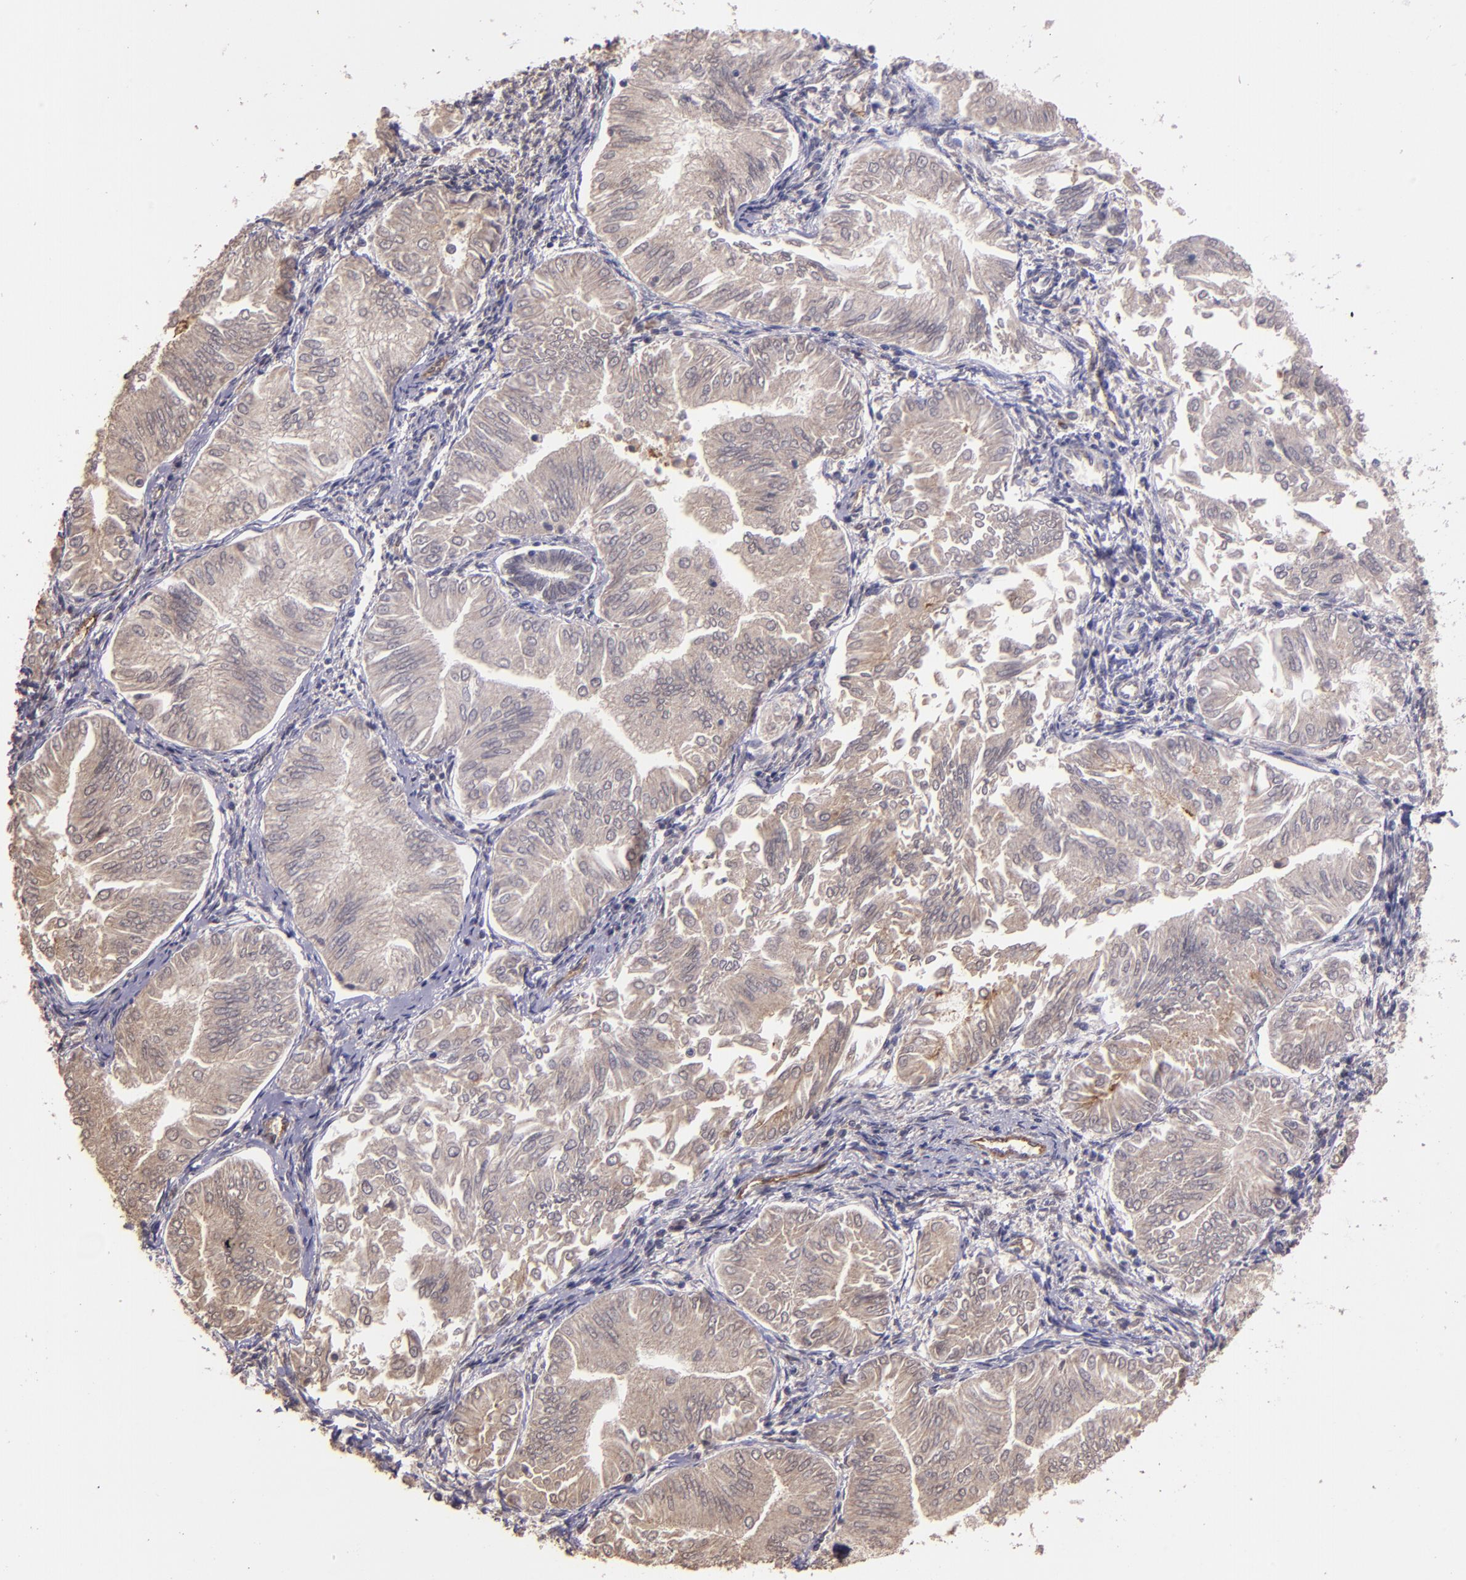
{"staining": {"intensity": "weak", "quantity": ">75%", "location": "cytoplasmic/membranous"}, "tissue": "endometrial cancer", "cell_type": "Tumor cells", "image_type": "cancer", "snomed": [{"axis": "morphology", "description": "Adenocarcinoma, NOS"}, {"axis": "topography", "description": "Endometrium"}], "caption": "Approximately >75% of tumor cells in endometrial adenocarcinoma reveal weak cytoplasmic/membranous protein positivity as visualized by brown immunohistochemical staining.", "gene": "TAF7L", "patient": {"sex": "female", "age": 53}}